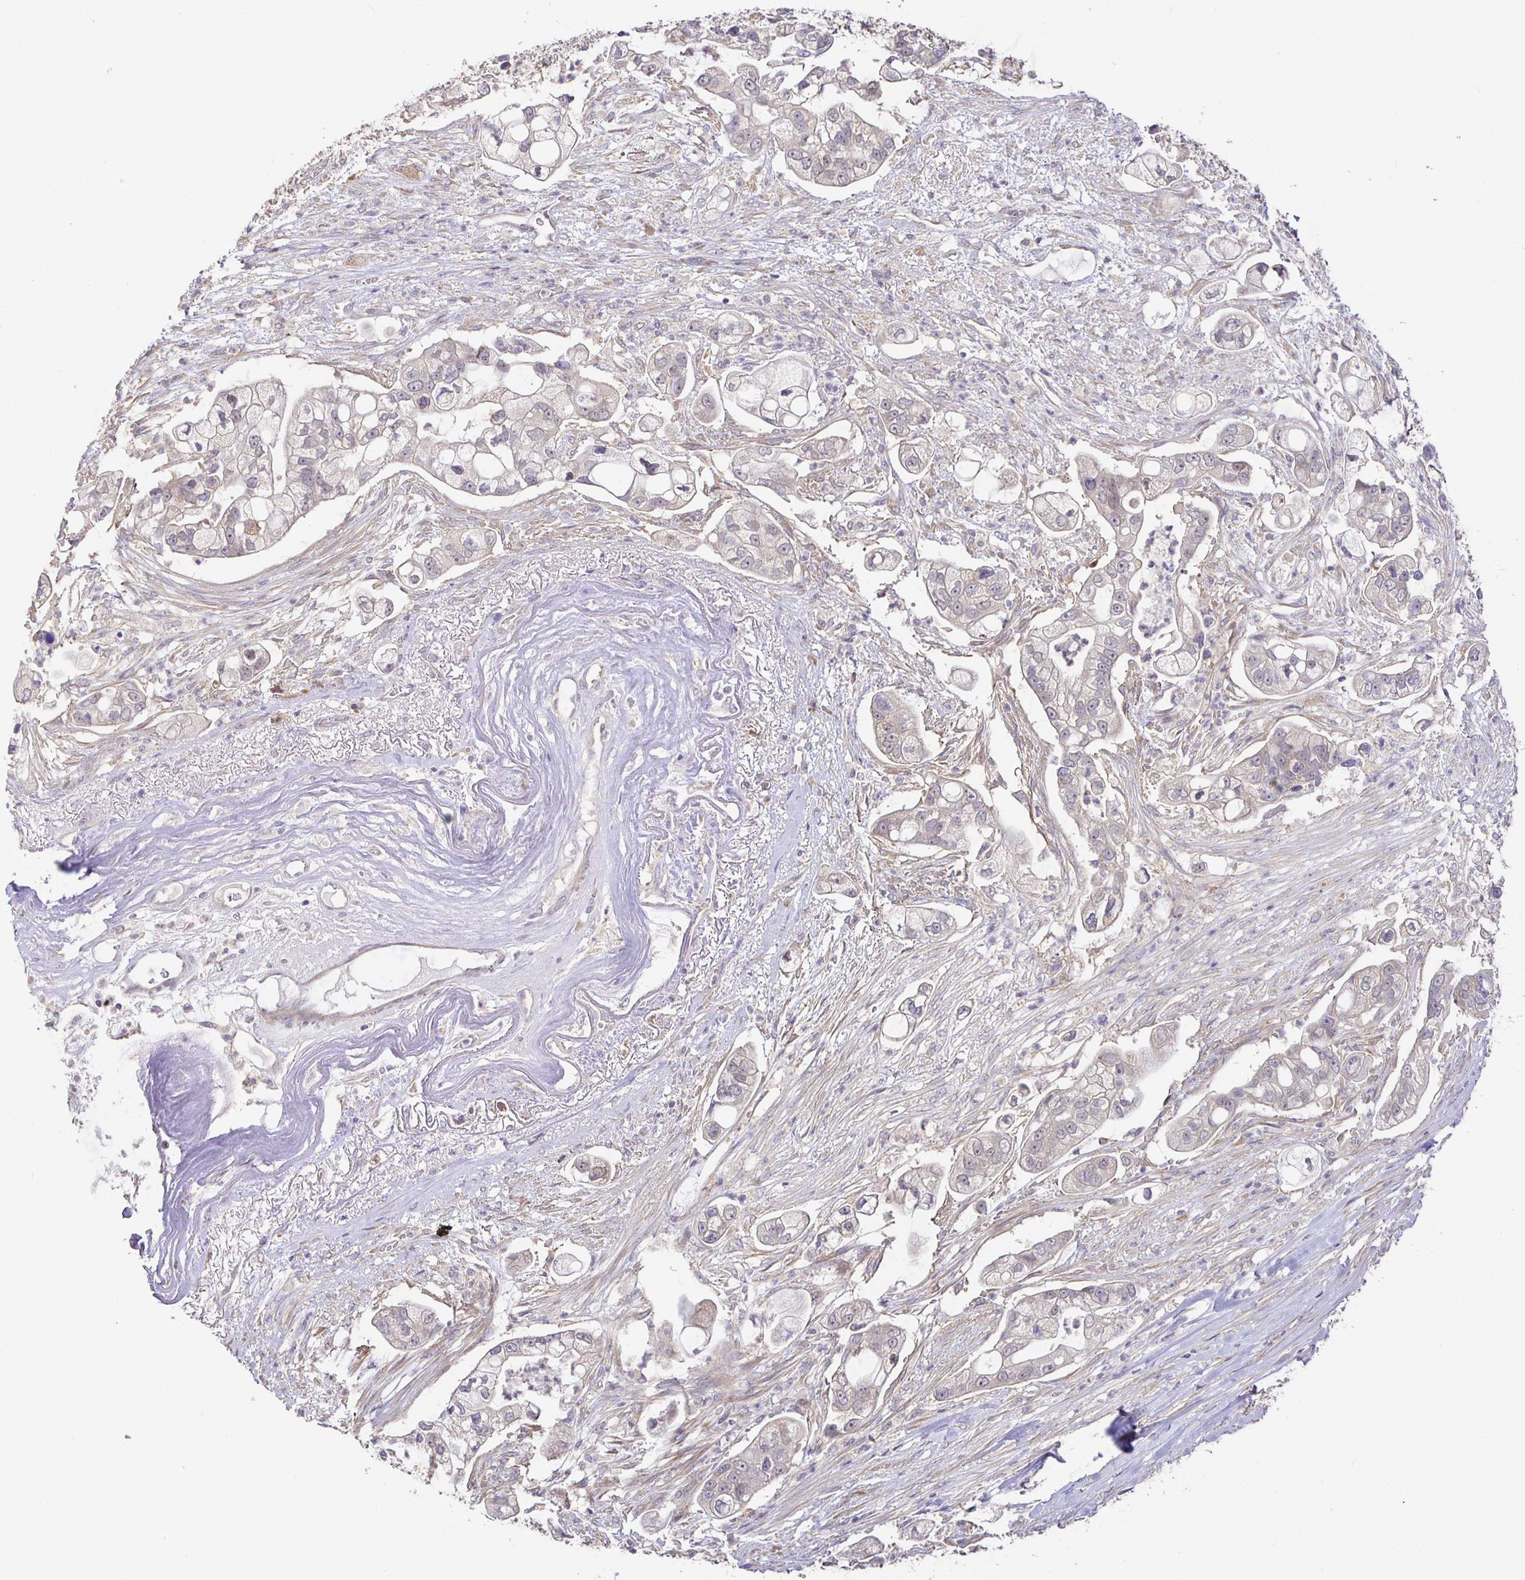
{"staining": {"intensity": "negative", "quantity": "none", "location": "none"}, "tissue": "pancreatic cancer", "cell_type": "Tumor cells", "image_type": "cancer", "snomed": [{"axis": "morphology", "description": "Adenocarcinoma, NOS"}, {"axis": "topography", "description": "Pancreas"}], "caption": "The image exhibits no significant expression in tumor cells of pancreatic cancer.", "gene": "ZDHHC11", "patient": {"sex": "female", "age": 69}}